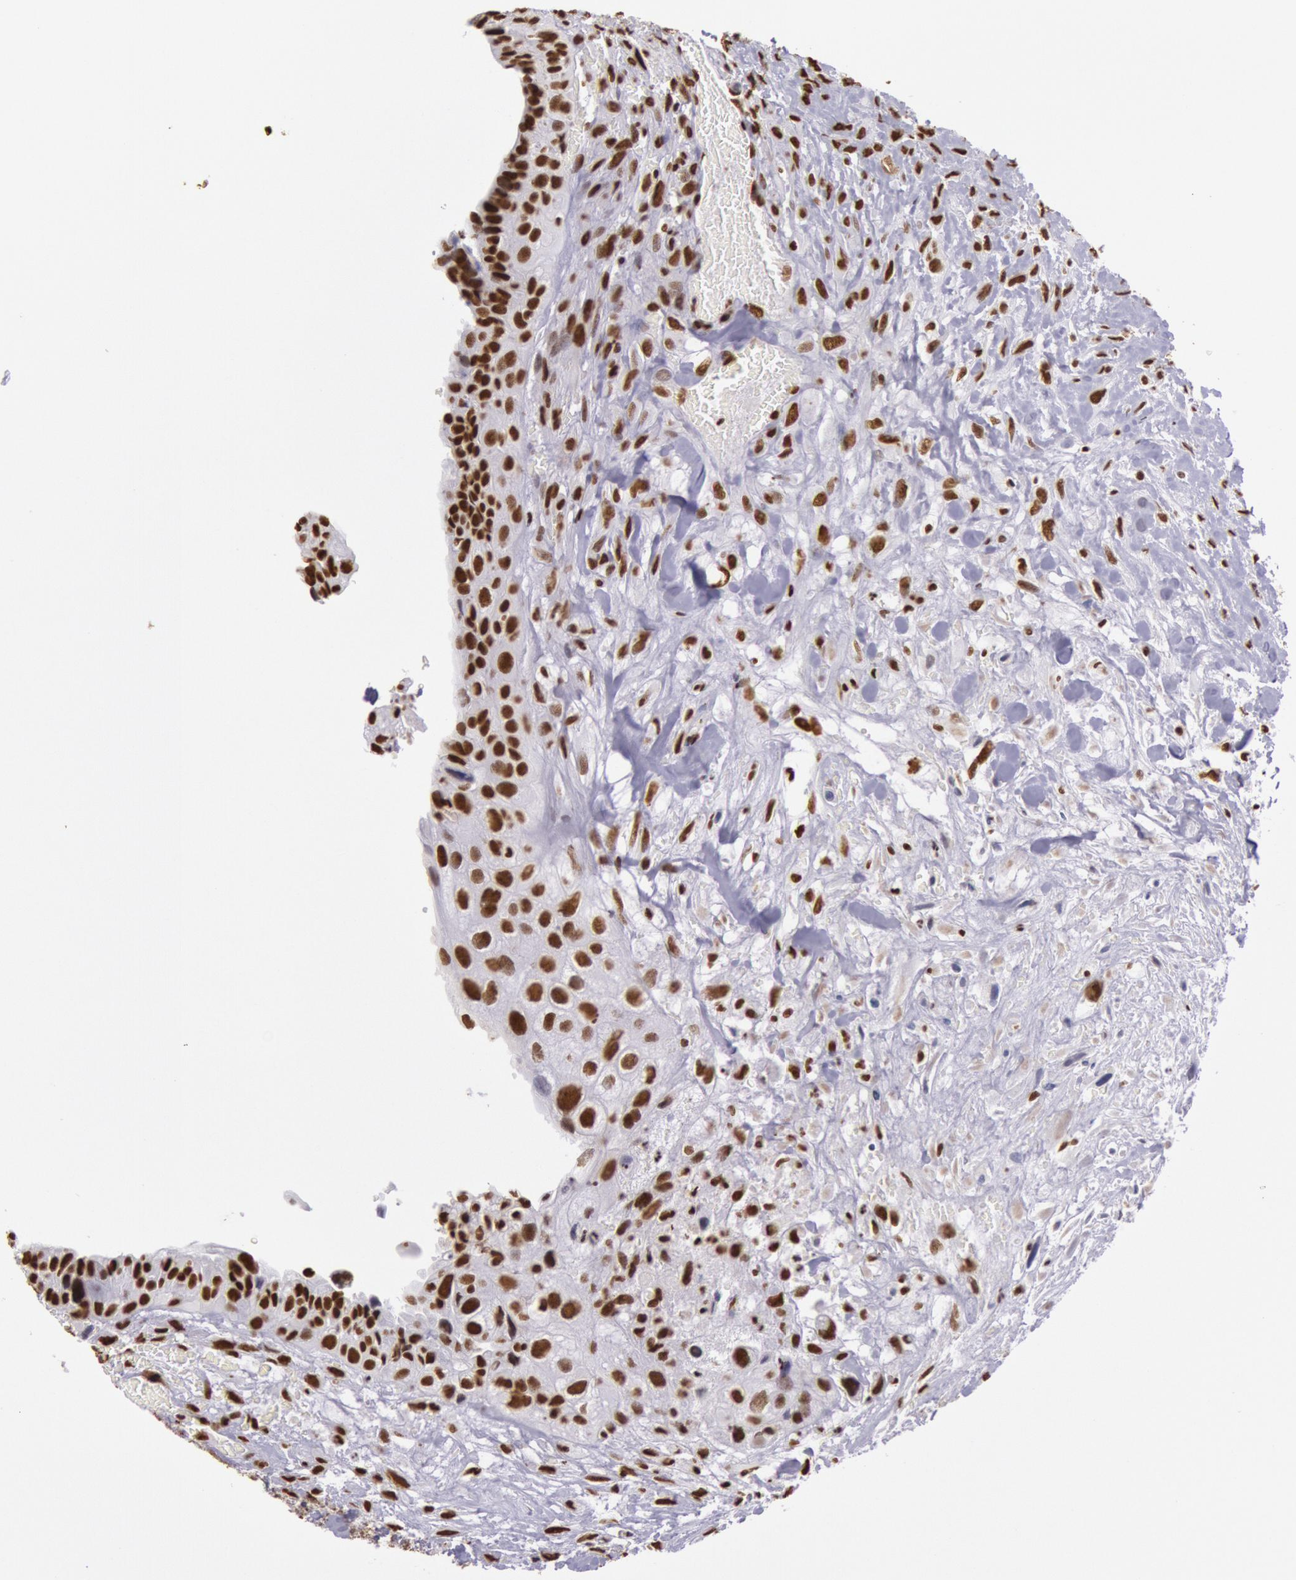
{"staining": {"intensity": "strong", "quantity": ">75%", "location": "nuclear"}, "tissue": "breast cancer", "cell_type": "Tumor cells", "image_type": "cancer", "snomed": [{"axis": "morphology", "description": "Neoplasm, malignant, NOS"}, {"axis": "topography", "description": "Breast"}], "caption": "IHC (DAB) staining of human breast cancer (malignant neoplasm) displays strong nuclear protein expression in about >75% of tumor cells.", "gene": "HNRNPH2", "patient": {"sex": "female", "age": 50}}